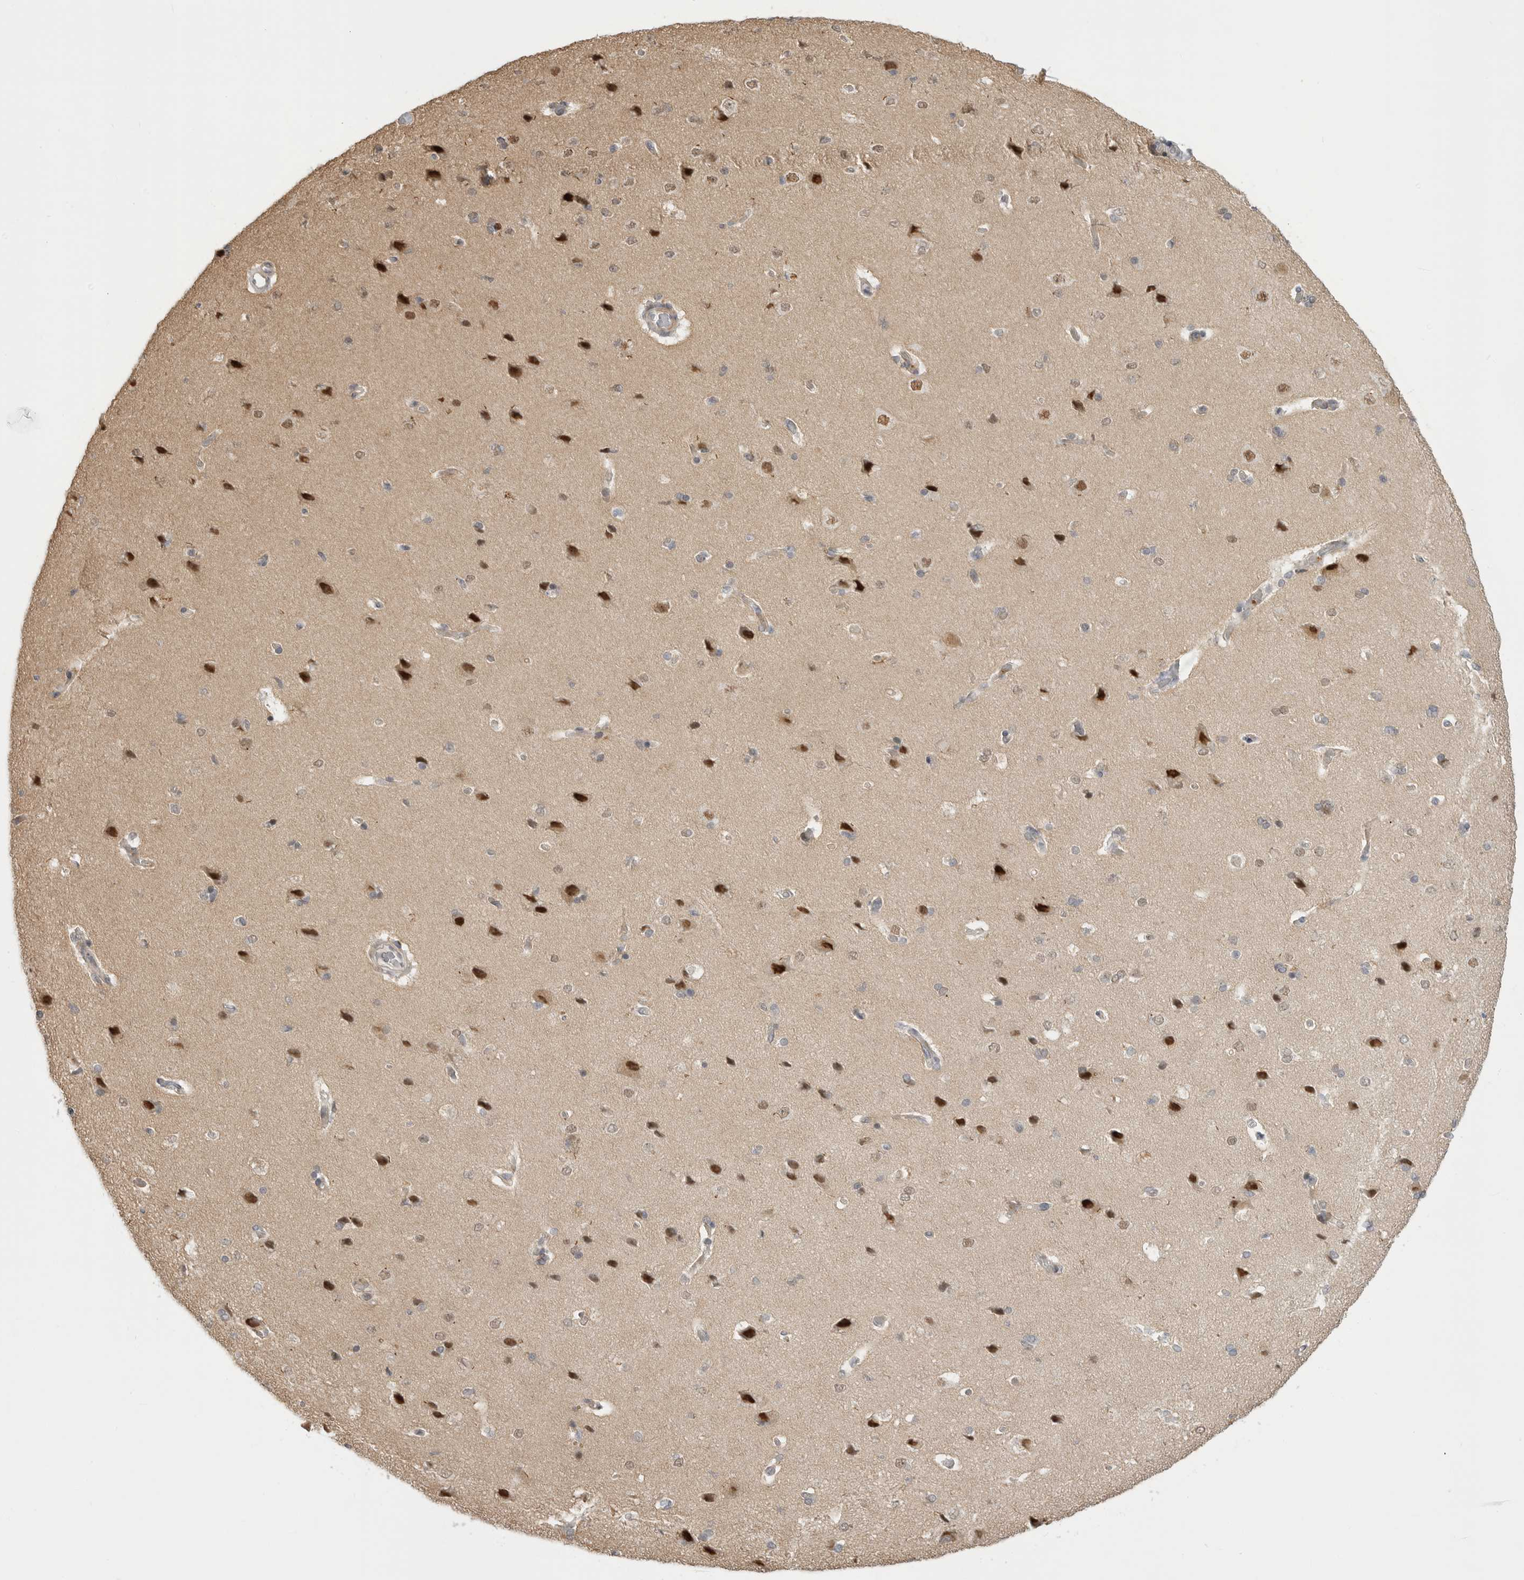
{"staining": {"intensity": "negative", "quantity": "none", "location": "none"}, "tissue": "cerebral cortex", "cell_type": "Endothelial cells", "image_type": "normal", "snomed": [{"axis": "morphology", "description": "Normal tissue, NOS"}, {"axis": "topography", "description": "Cerebral cortex"}], "caption": "IHC of unremarkable human cerebral cortex shows no staining in endothelial cells. The staining is performed using DAB brown chromogen with nuclei counter-stained in using hematoxylin.", "gene": "GGT6", "patient": {"sex": "male", "age": 62}}